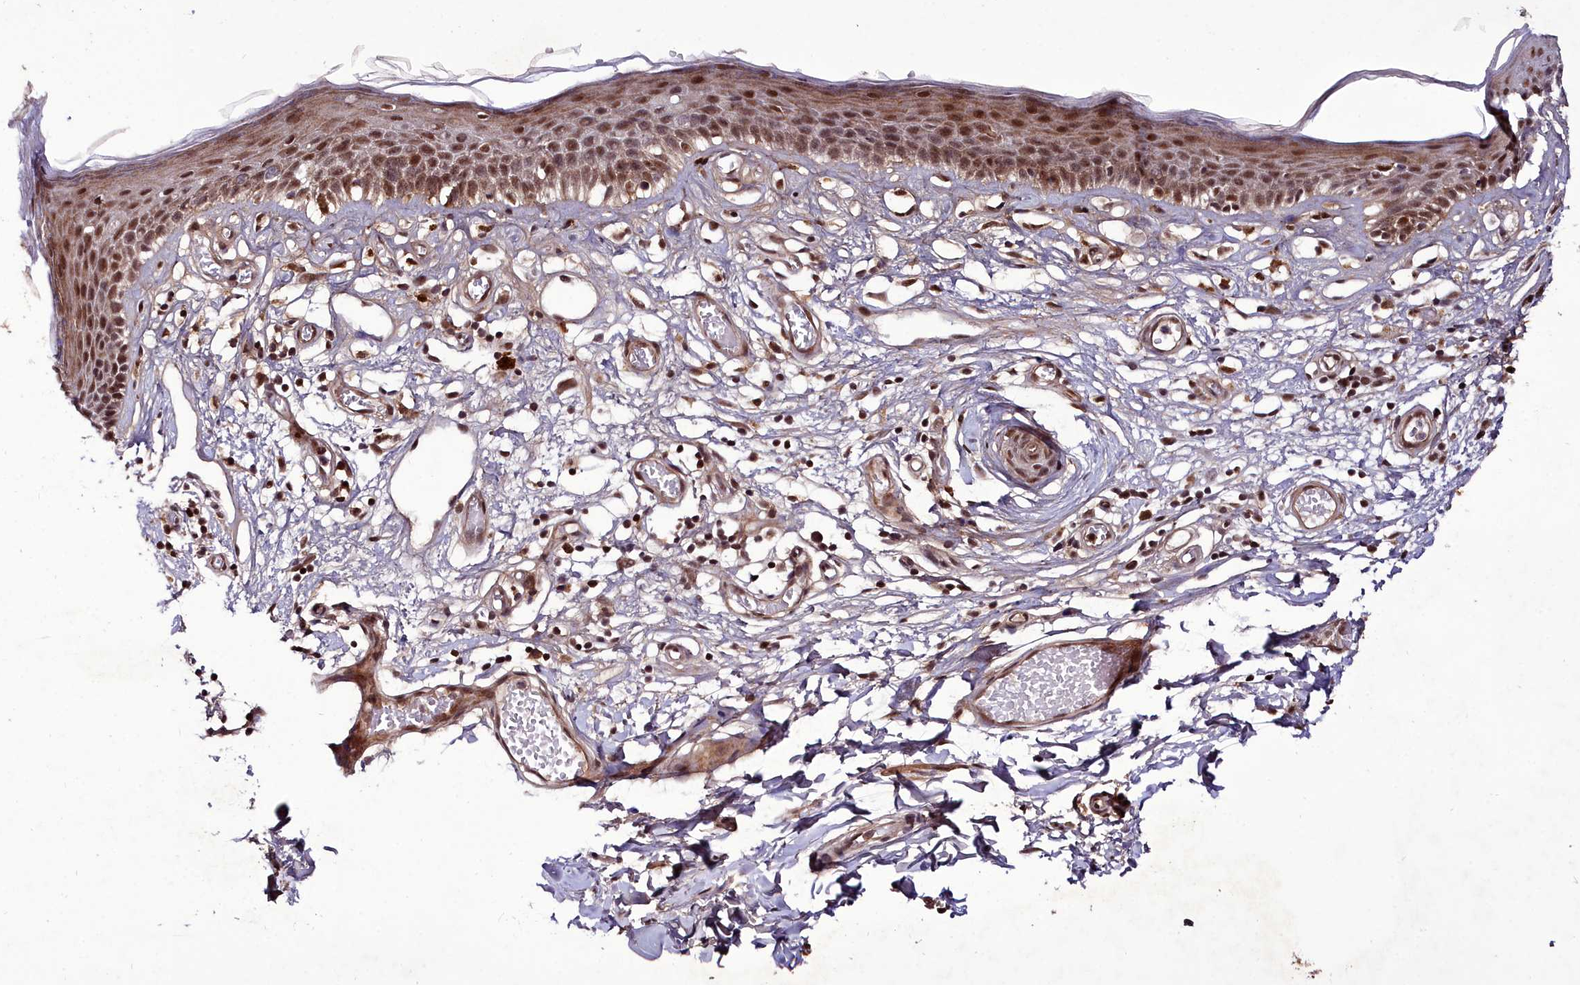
{"staining": {"intensity": "moderate", "quantity": ">75%", "location": "nuclear"}, "tissue": "skin", "cell_type": "Epidermal cells", "image_type": "normal", "snomed": [{"axis": "morphology", "description": "Normal tissue, NOS"}, {"axis": "topography", "description": "Adipose tissue"}, {"axis": "topography", "description": "Vascular tissue"}, {"axis": "topography", "description": "Vulva"}, {"axis": "topography", "description": "Peripheral nerve tissue"}], "caption": "Brown immunohistochemical staining in benign skin demonstrates moderate nuclear expression in approximately >75% of epidermal cells.", "gene": "CXXC1", "patient": {"sex": "female", "age": 86}}